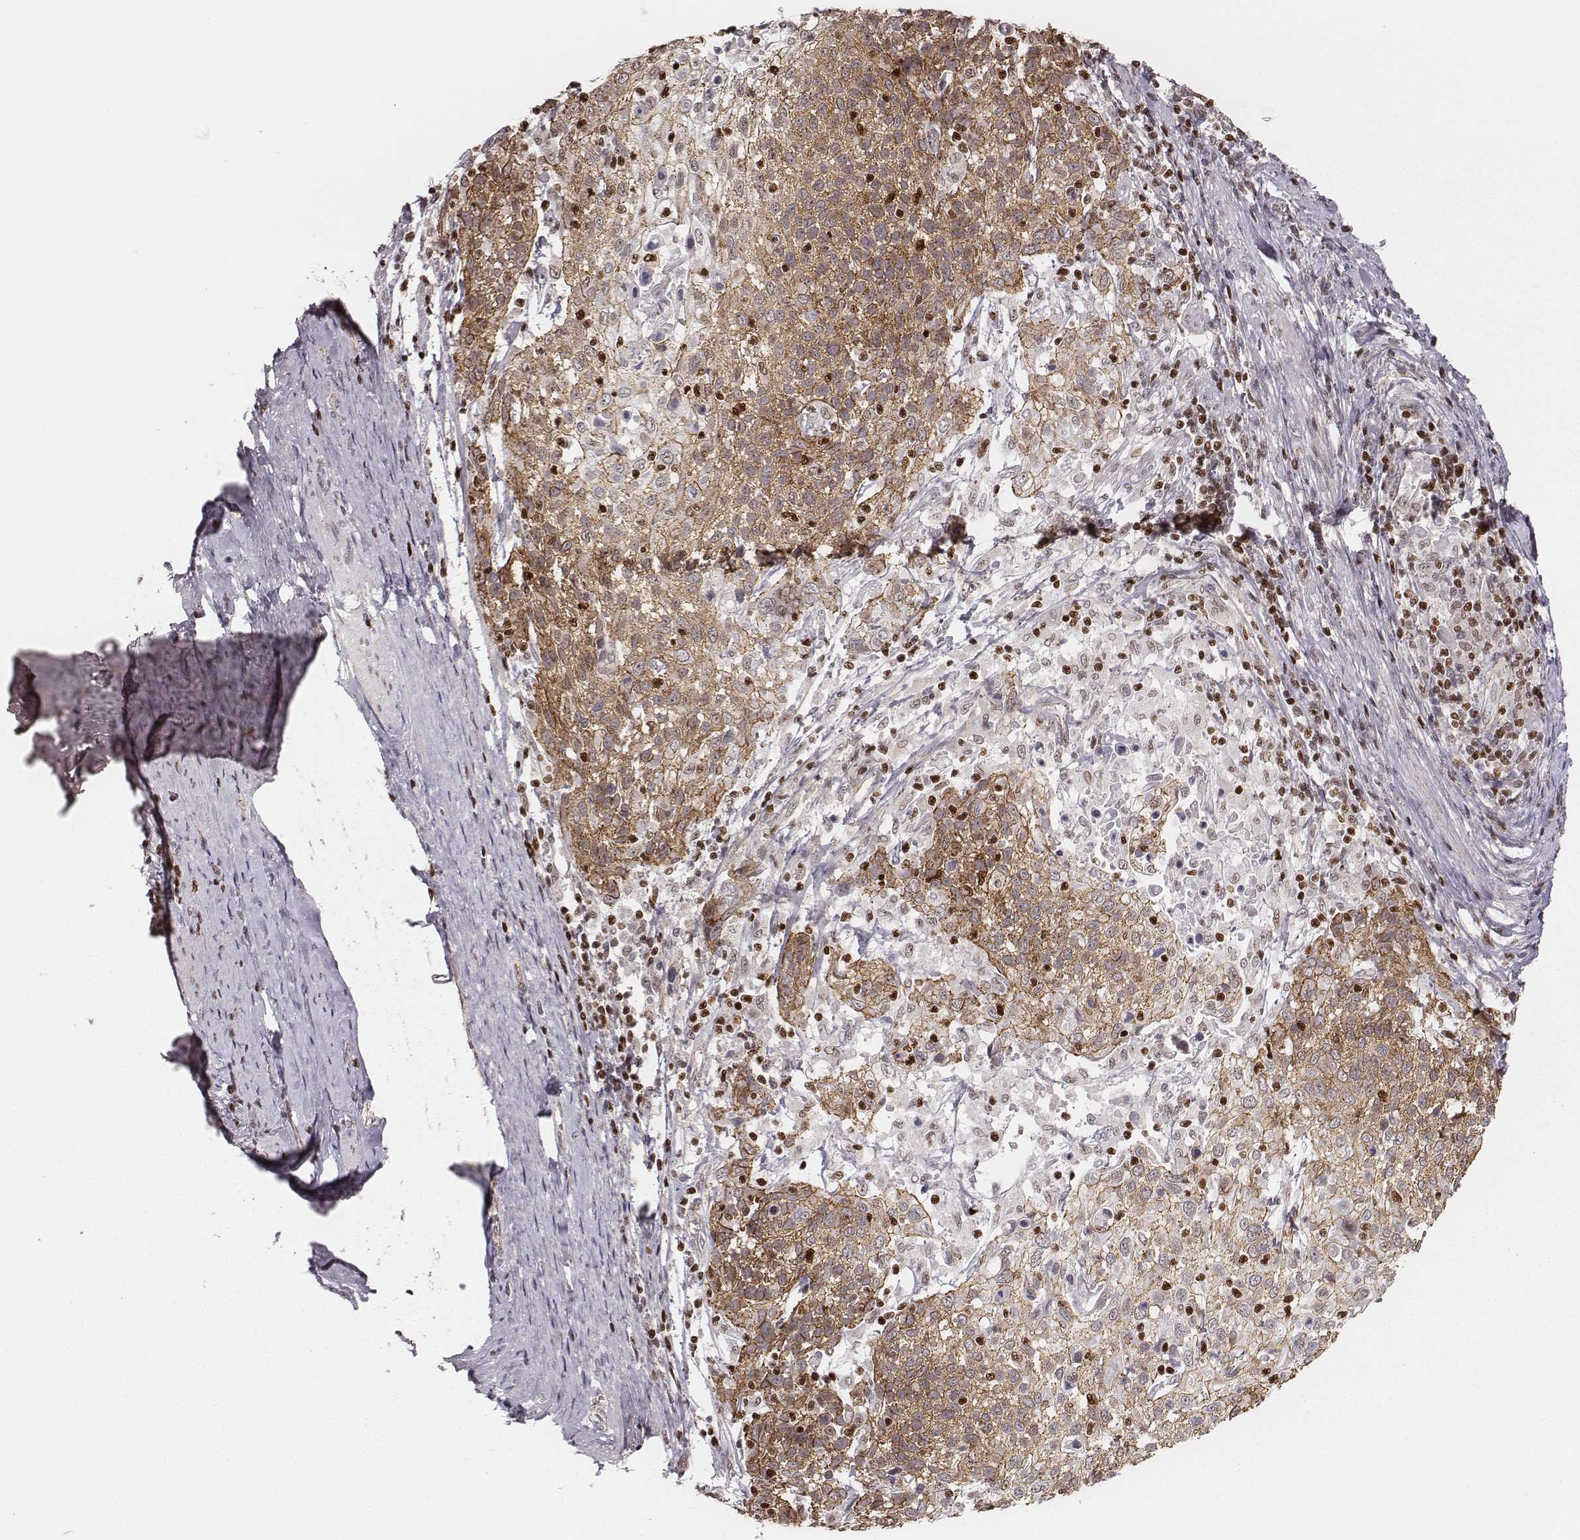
{"staining": {"intensity": "moderate", "quantity": ">75%", "location": "cytoplasmic/membranous"}, "tissue": "cervical cancer", "cell_type": "Tumor cells", "image_type": "cancer", "snomed": [{"axis": "morphology", "description": "Squamous cell carcinoma, NOS"}, {"axis": "topography", "description": "Cervix"}], "caption": "There is medium levels of moderate cytoplasmic/membranous positivity in tumor cells of cervical squamous cell carcinoma, as demonstrated by immunohistochemical staining (brown color).", "gene": "WDR59", "patient": {"sex": "female", "age": 61}}